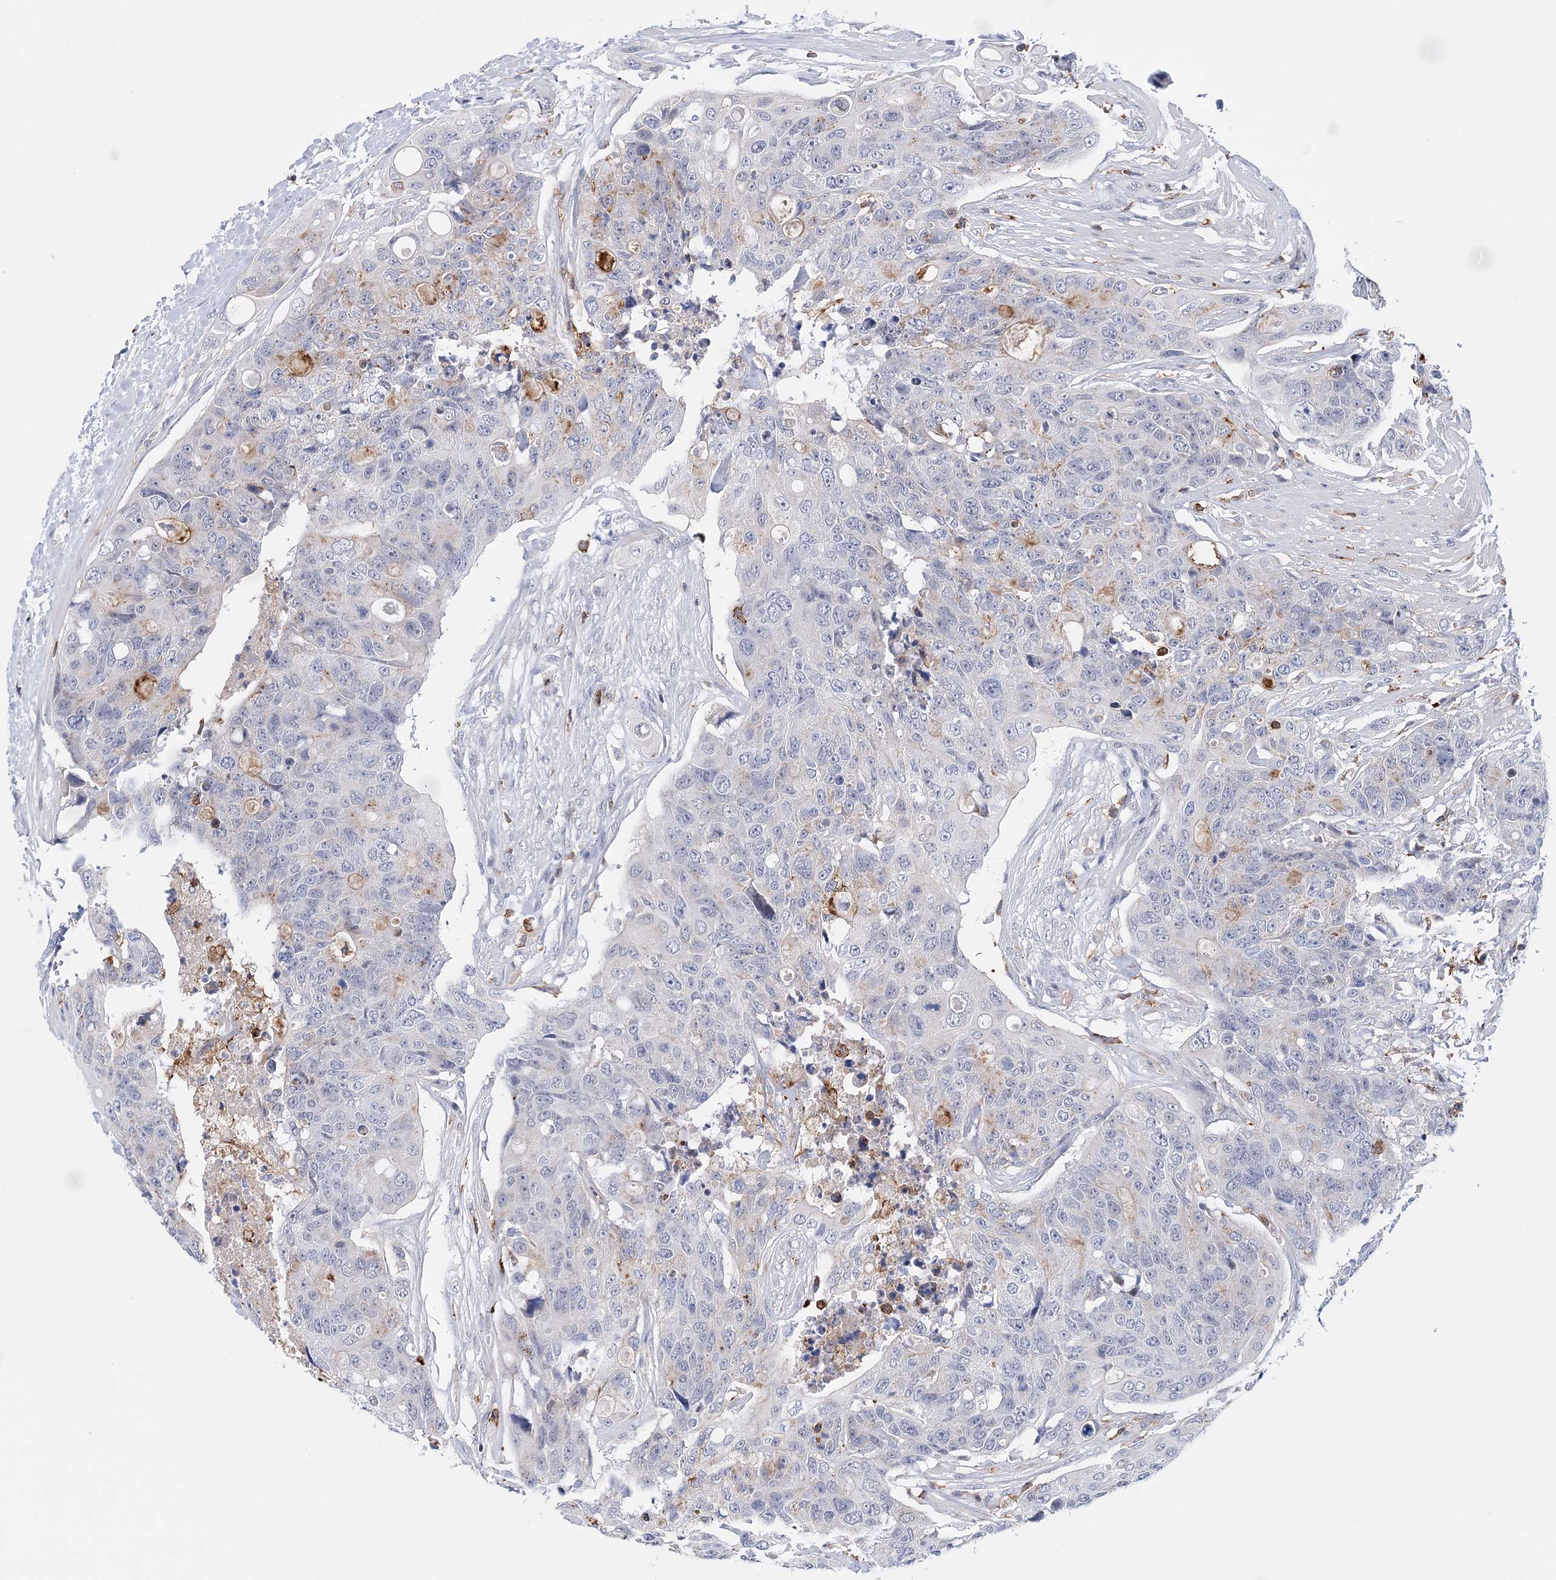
{"staining": {"intensity": "weak", "quantity": "<25%", "location": "cytoplasmic/membranous"}, "tissue": "colorectal cancer", "cell_type": "Tumor cells", "image_type": "cancer", "snomed": [{"axis": "morphology", "description": "Adenocarcinoma, NOS"}, {"axis": "topography", "description": "Colon"}], "caption": "A histopathology image of adenocarcinoma (colorectal) stained for a protein demonstrates no brown staining in tumor cells.", "gene": "PRMT9", "patient": {"sex": "female", "age": 57}}